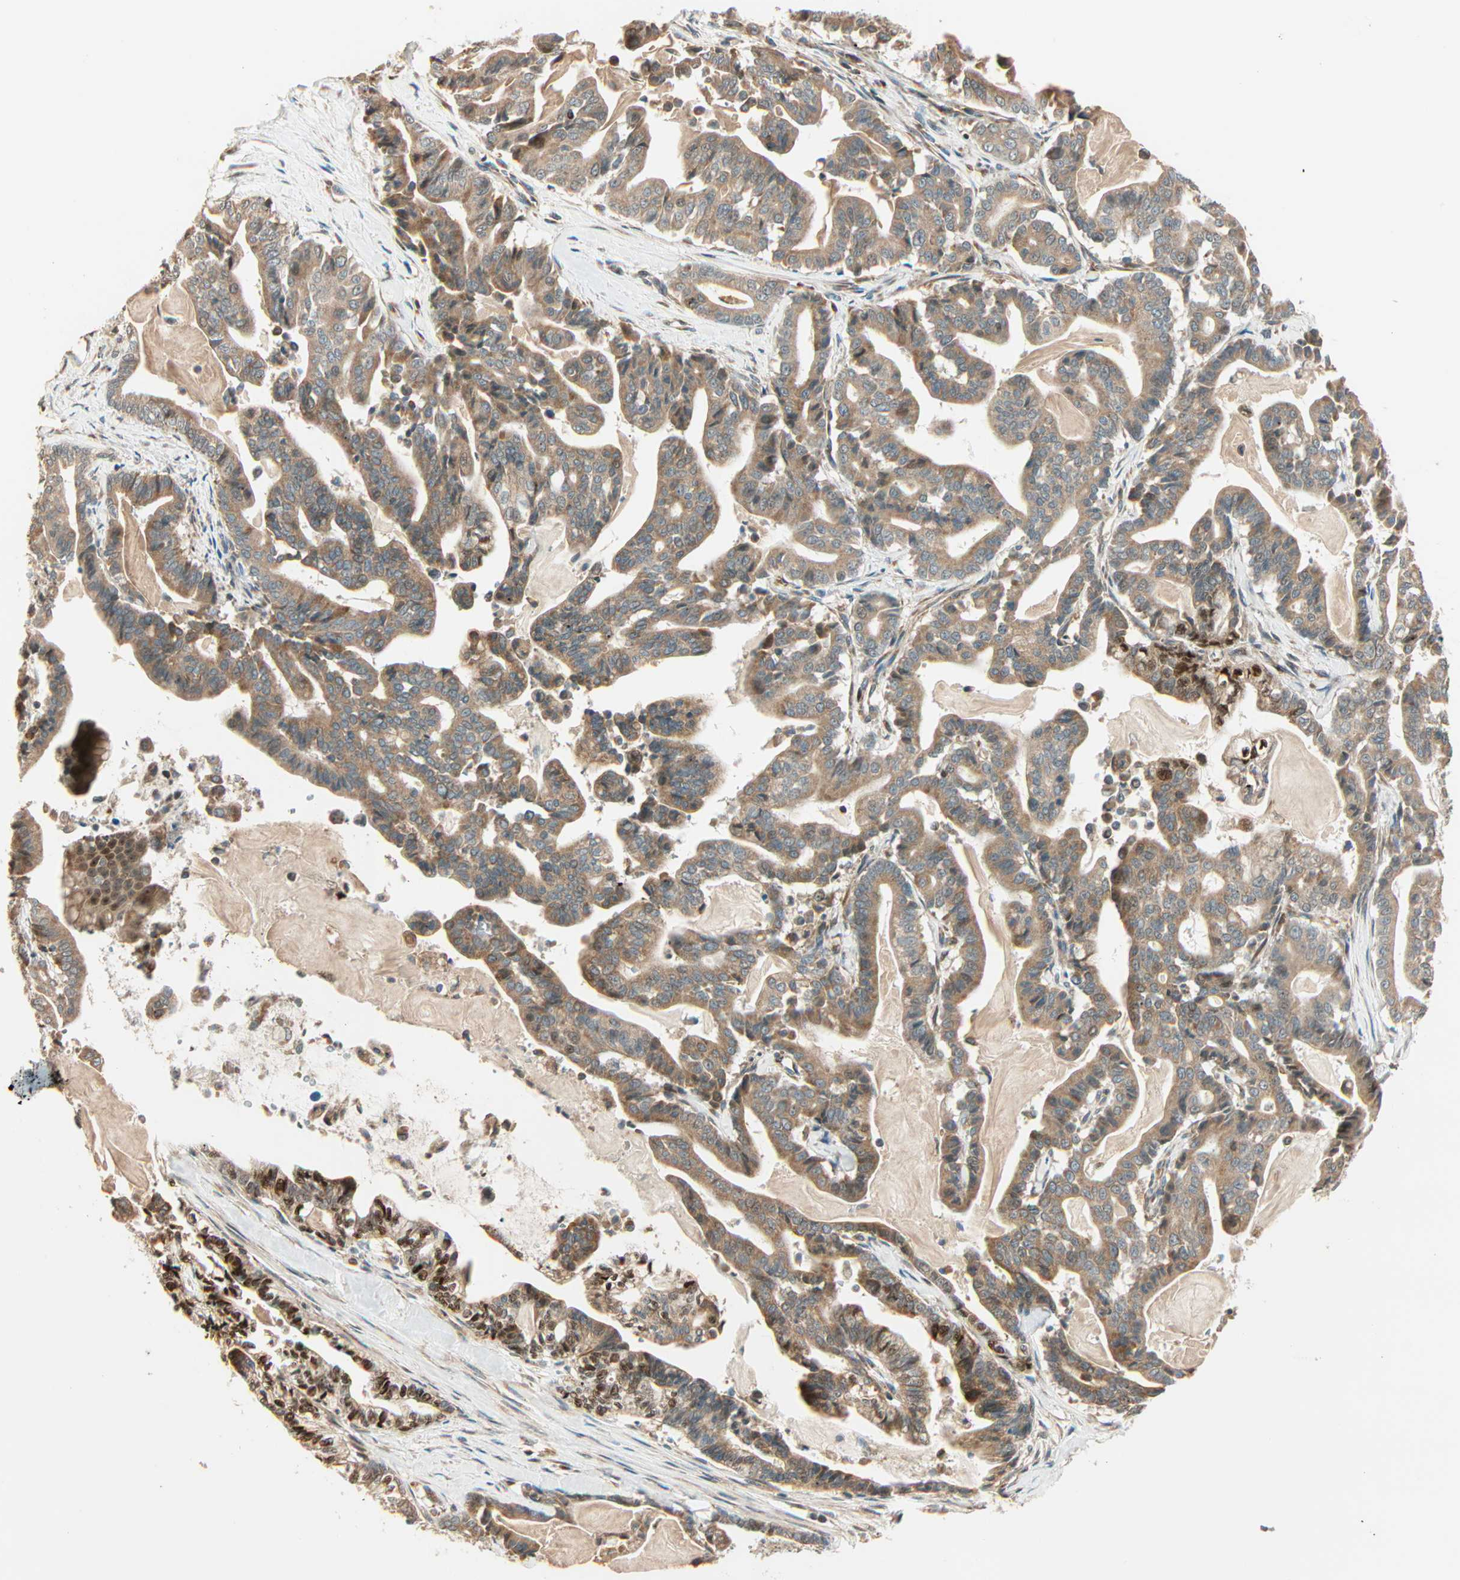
{"staining": {"intensity": "moderate", "quantity": ">75%", "location": "cytoplasmic/membranous"}, "tissue": "pancreatic cancer", "cell_type": "Tumor cells", "image_type": "cancer", "snomed": [{"axis": "morphology", "description": "Adenocarcinoma, NOS"}, {"axis": "topography", "description": "Pancreas"}], "caption": "Immunohistochemistry (IHC) (DAB (3,3'-diaminobenzidine)) staining of adenocarcinoma (pancreatic) demonstrates moderate cytoplasmic/membranous protein staining in approximately >75% of tumor cells.", "gene": "PNPLA6", "patient": {"sex": "male", "age": 63}}